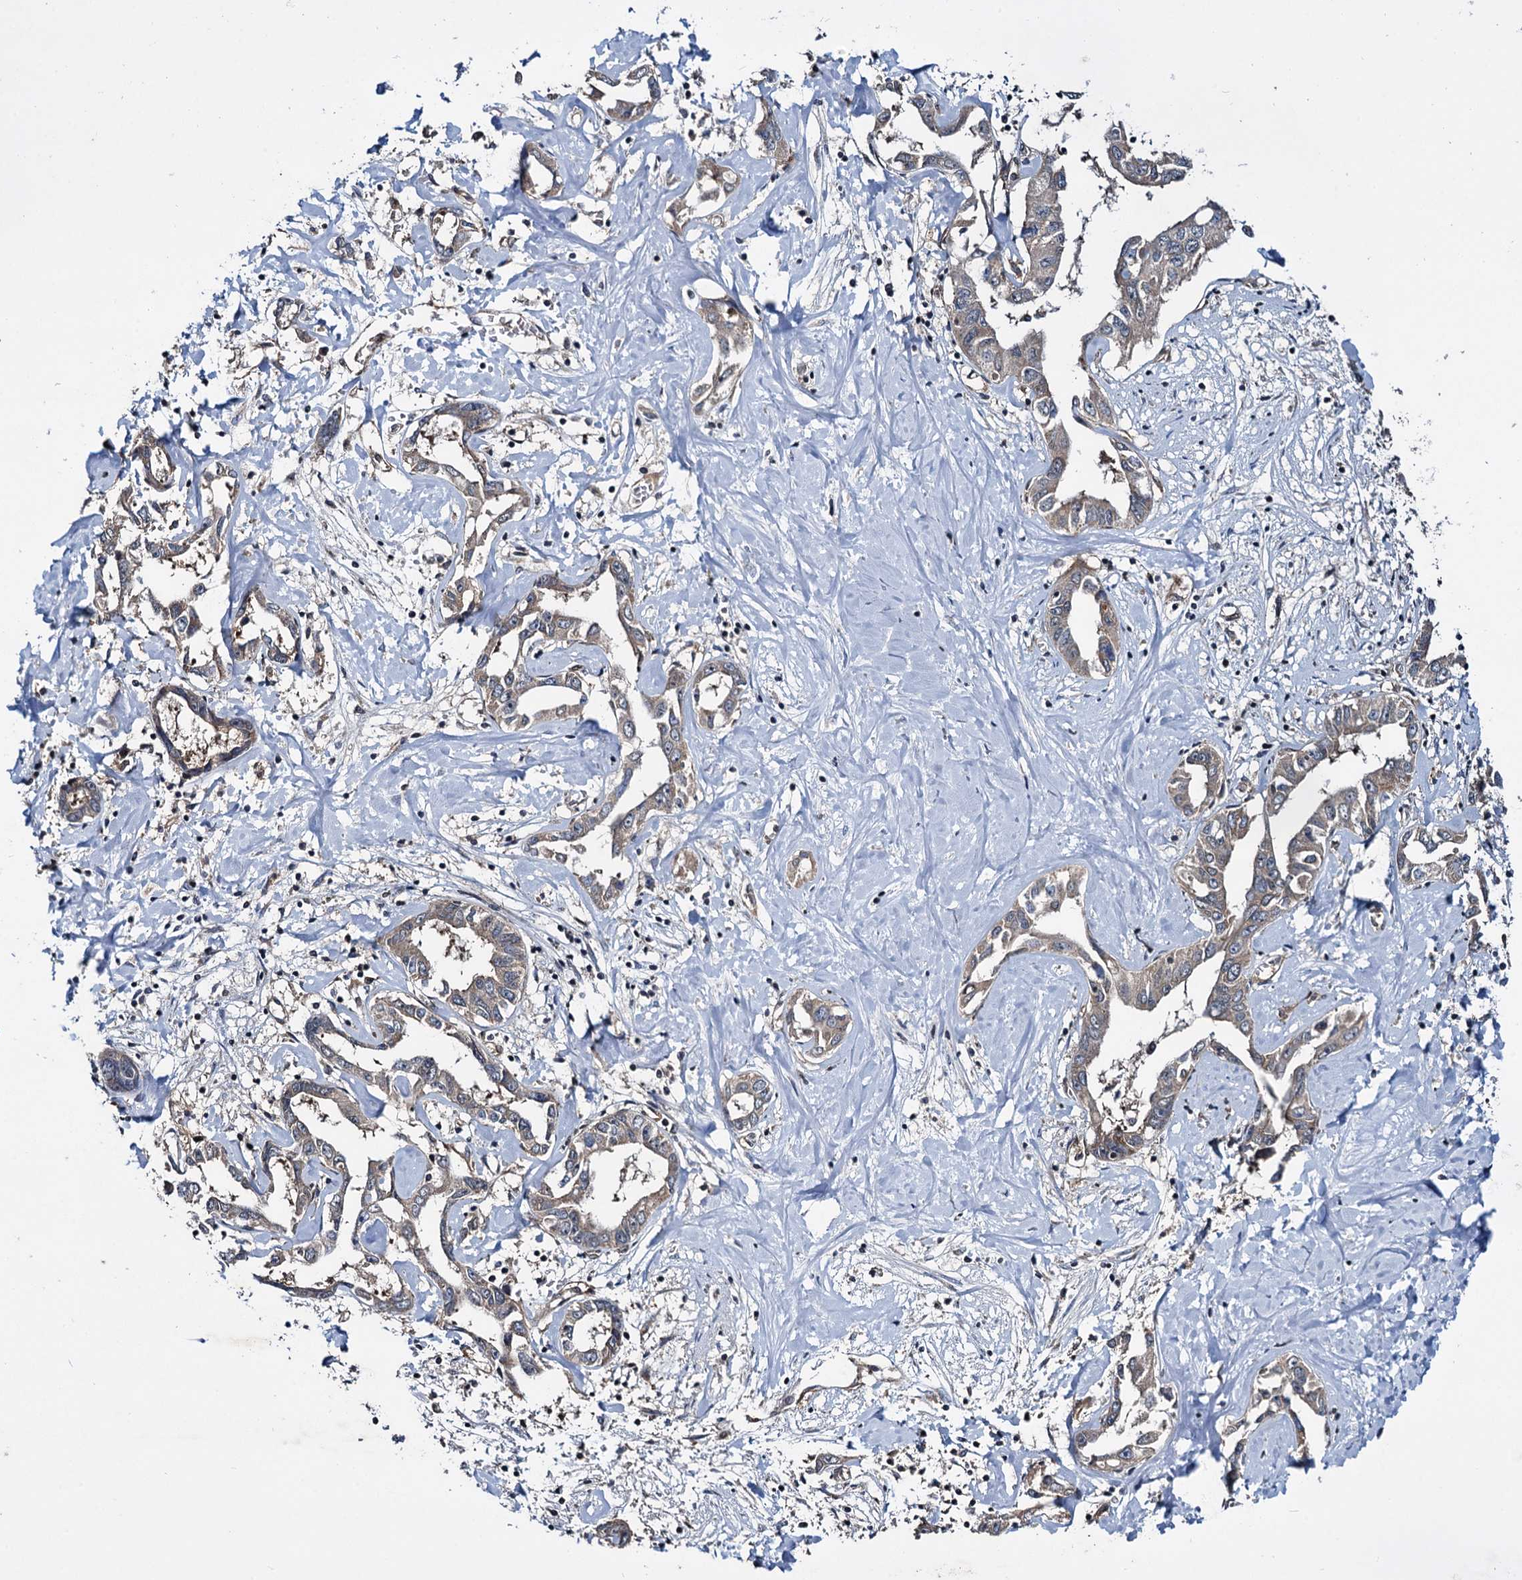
{"staining": {"intensity": "weak", "quantity": ">75%", "location": "cytoplasmic/membranous"}, "tissue": "liver cancer", "cell_type": "Tumor cells", "image_type": "cancer", "snomed": [{"axis": "morphology", "description": "Cholangiocarcinoma"}, {"axis": "topography", "description": "Liver"}], "caption": "Cholangiocarcinoma (liver) was stained to show a protein in brown. There is low levels of weak cytoplasmic/membranous positivity in approximately >75% of tumor cells.", "gene": "ARHGAP42", "patient": {"sex": "male", "age": 59}}